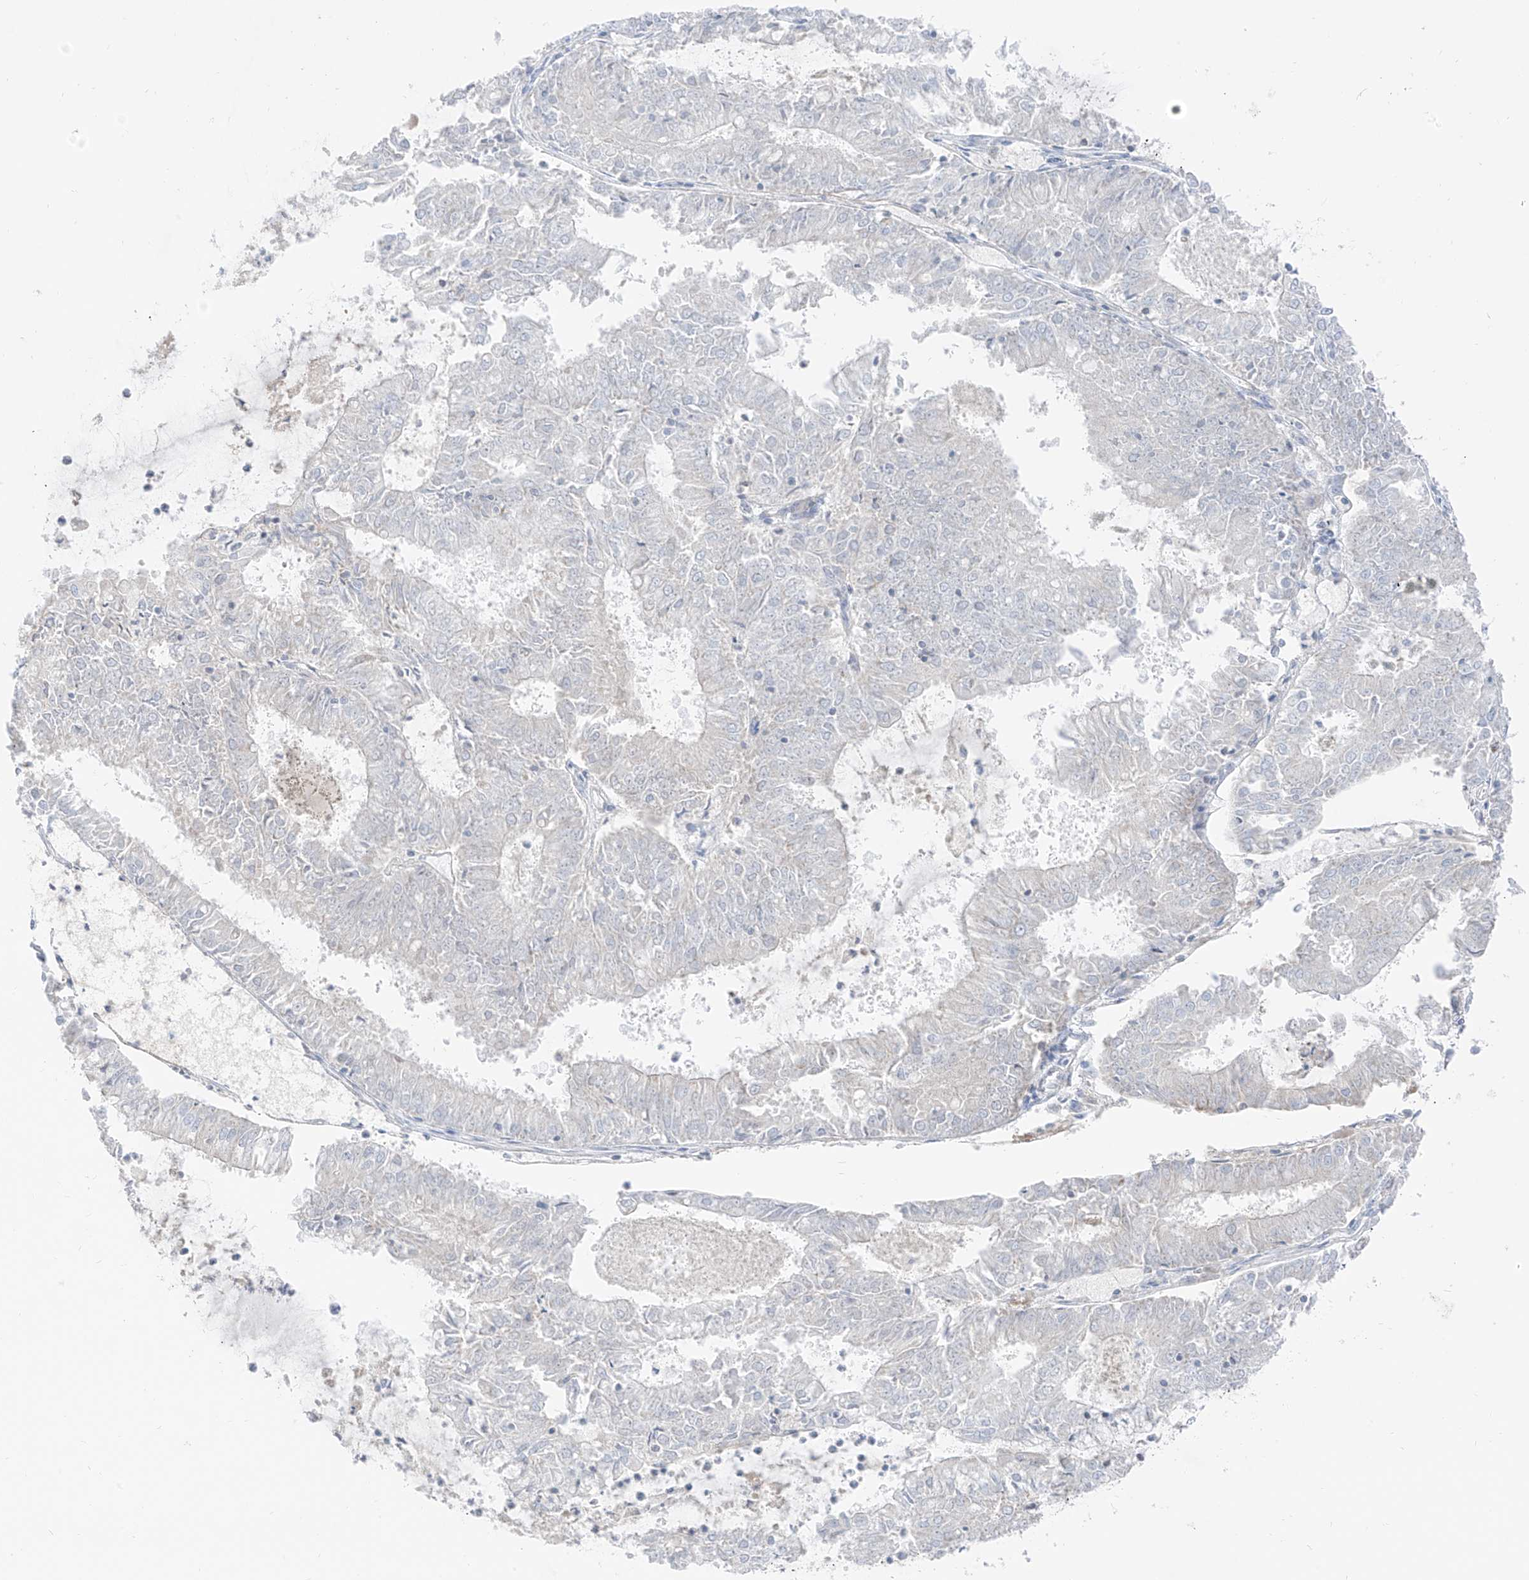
{"staining": {"intensity": "negative", "quantity": "none", "location": "none"}, "tissue": "endometrial cancer", "cell_type": "Tumor cells", "image_type": "cancer", "snomed": [{"axis": "morphology", "description": "Adenocarcinoma, NOS"}, {"axis": "topography", "description": "Endometrium"}], "caption": "Immunohistochemical staining of human endometrial cancer reveals no significant expression in tumor cells.", "gene": "ETHE1", "patient": {"sex": "female", "age": 57}}